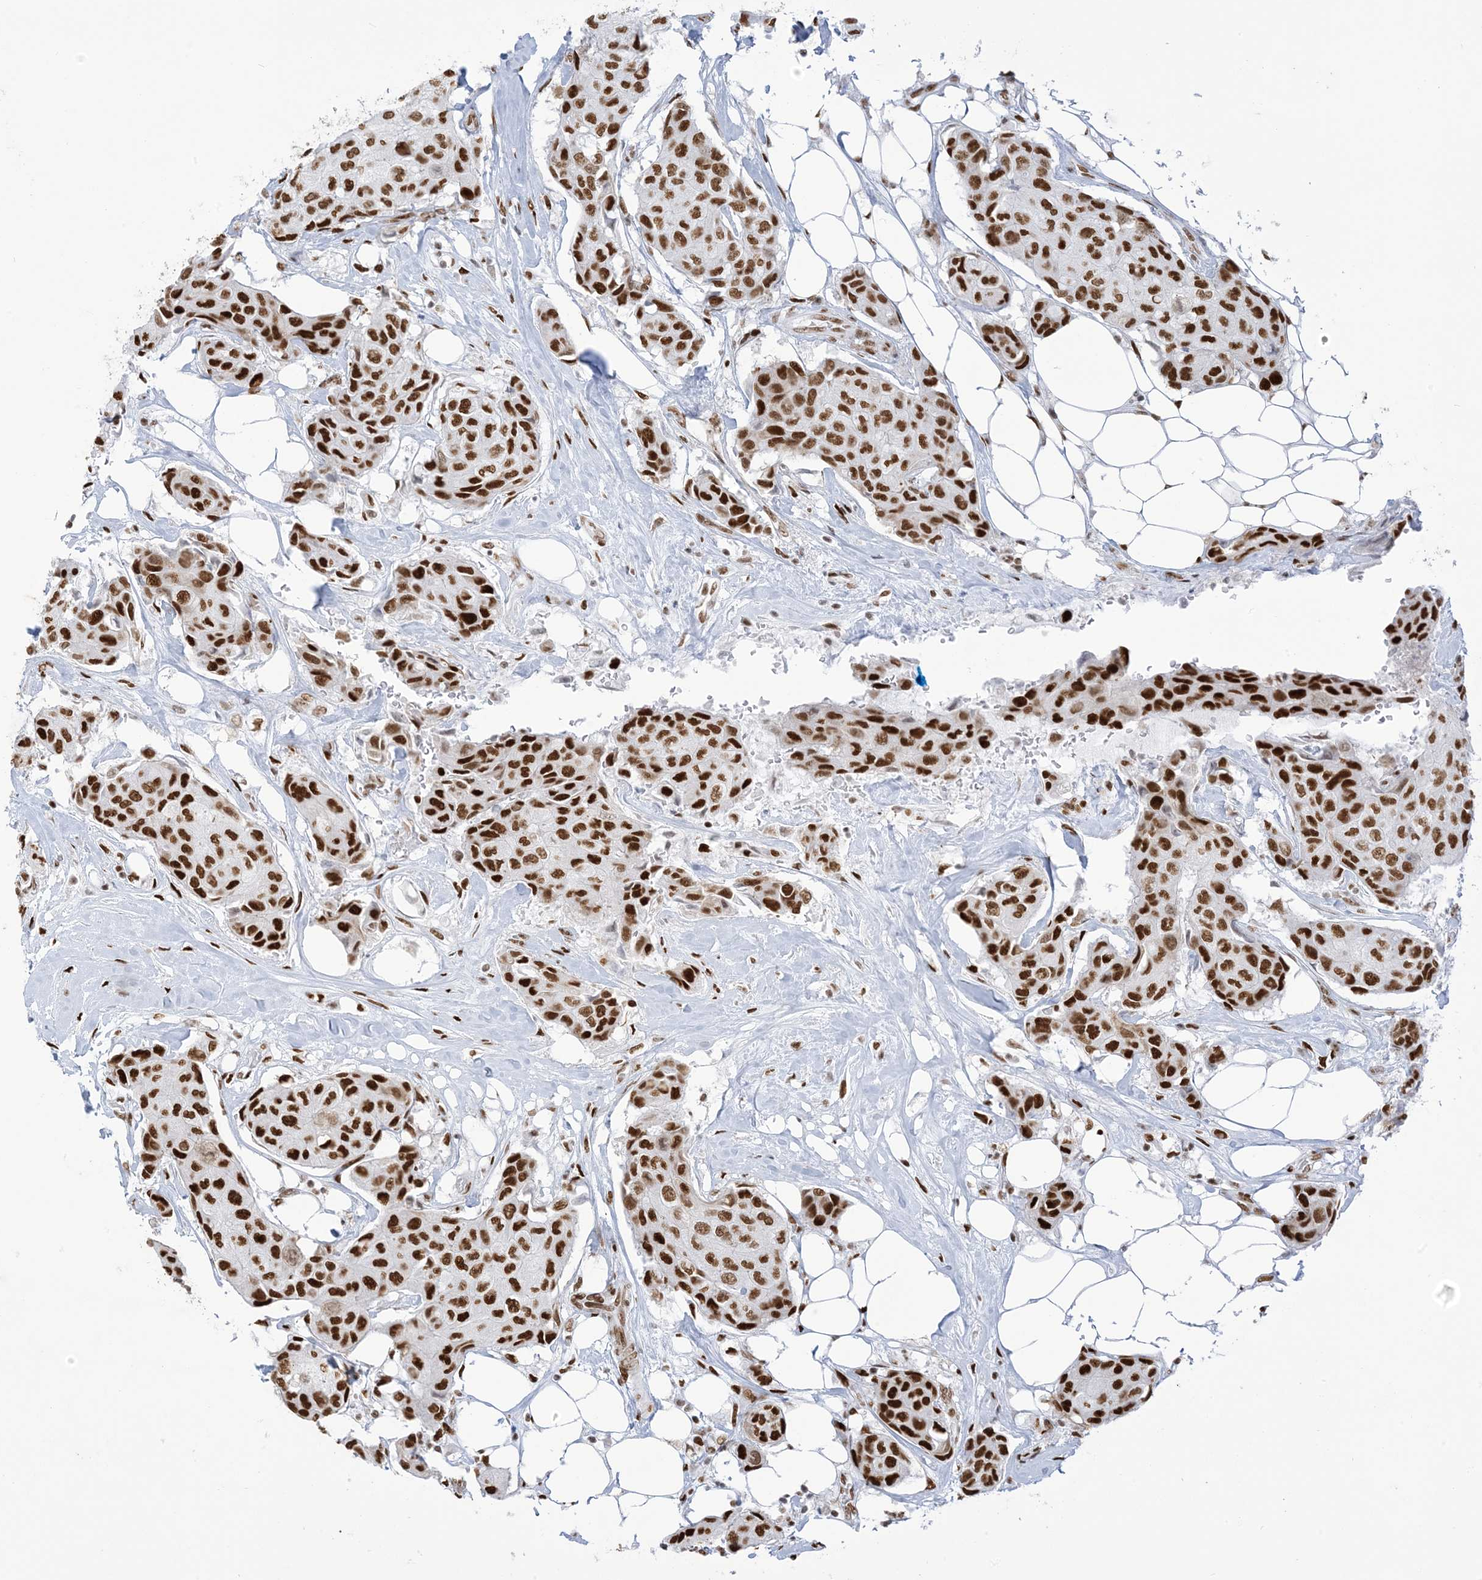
{"staining": {"intensity": "strong", "quantity": ">75%", "location": "nuclear"}, "tissue": "breast cancer", "cell_type": "Tumor cells", "image_type": "cancer", "snomed": [{"axis": "morphology", "description": "Duct carcinoma"}, {"axis": "topography", "description": "Breast"}], "caption": "A high-resolution histopathology image shows immunohistochemistry staining of breast cancer, which shows strong nuclear expression in about >75% of tumor cells.", "gene": "STAG1", "patient": {"sex": "female", "age": 80}}